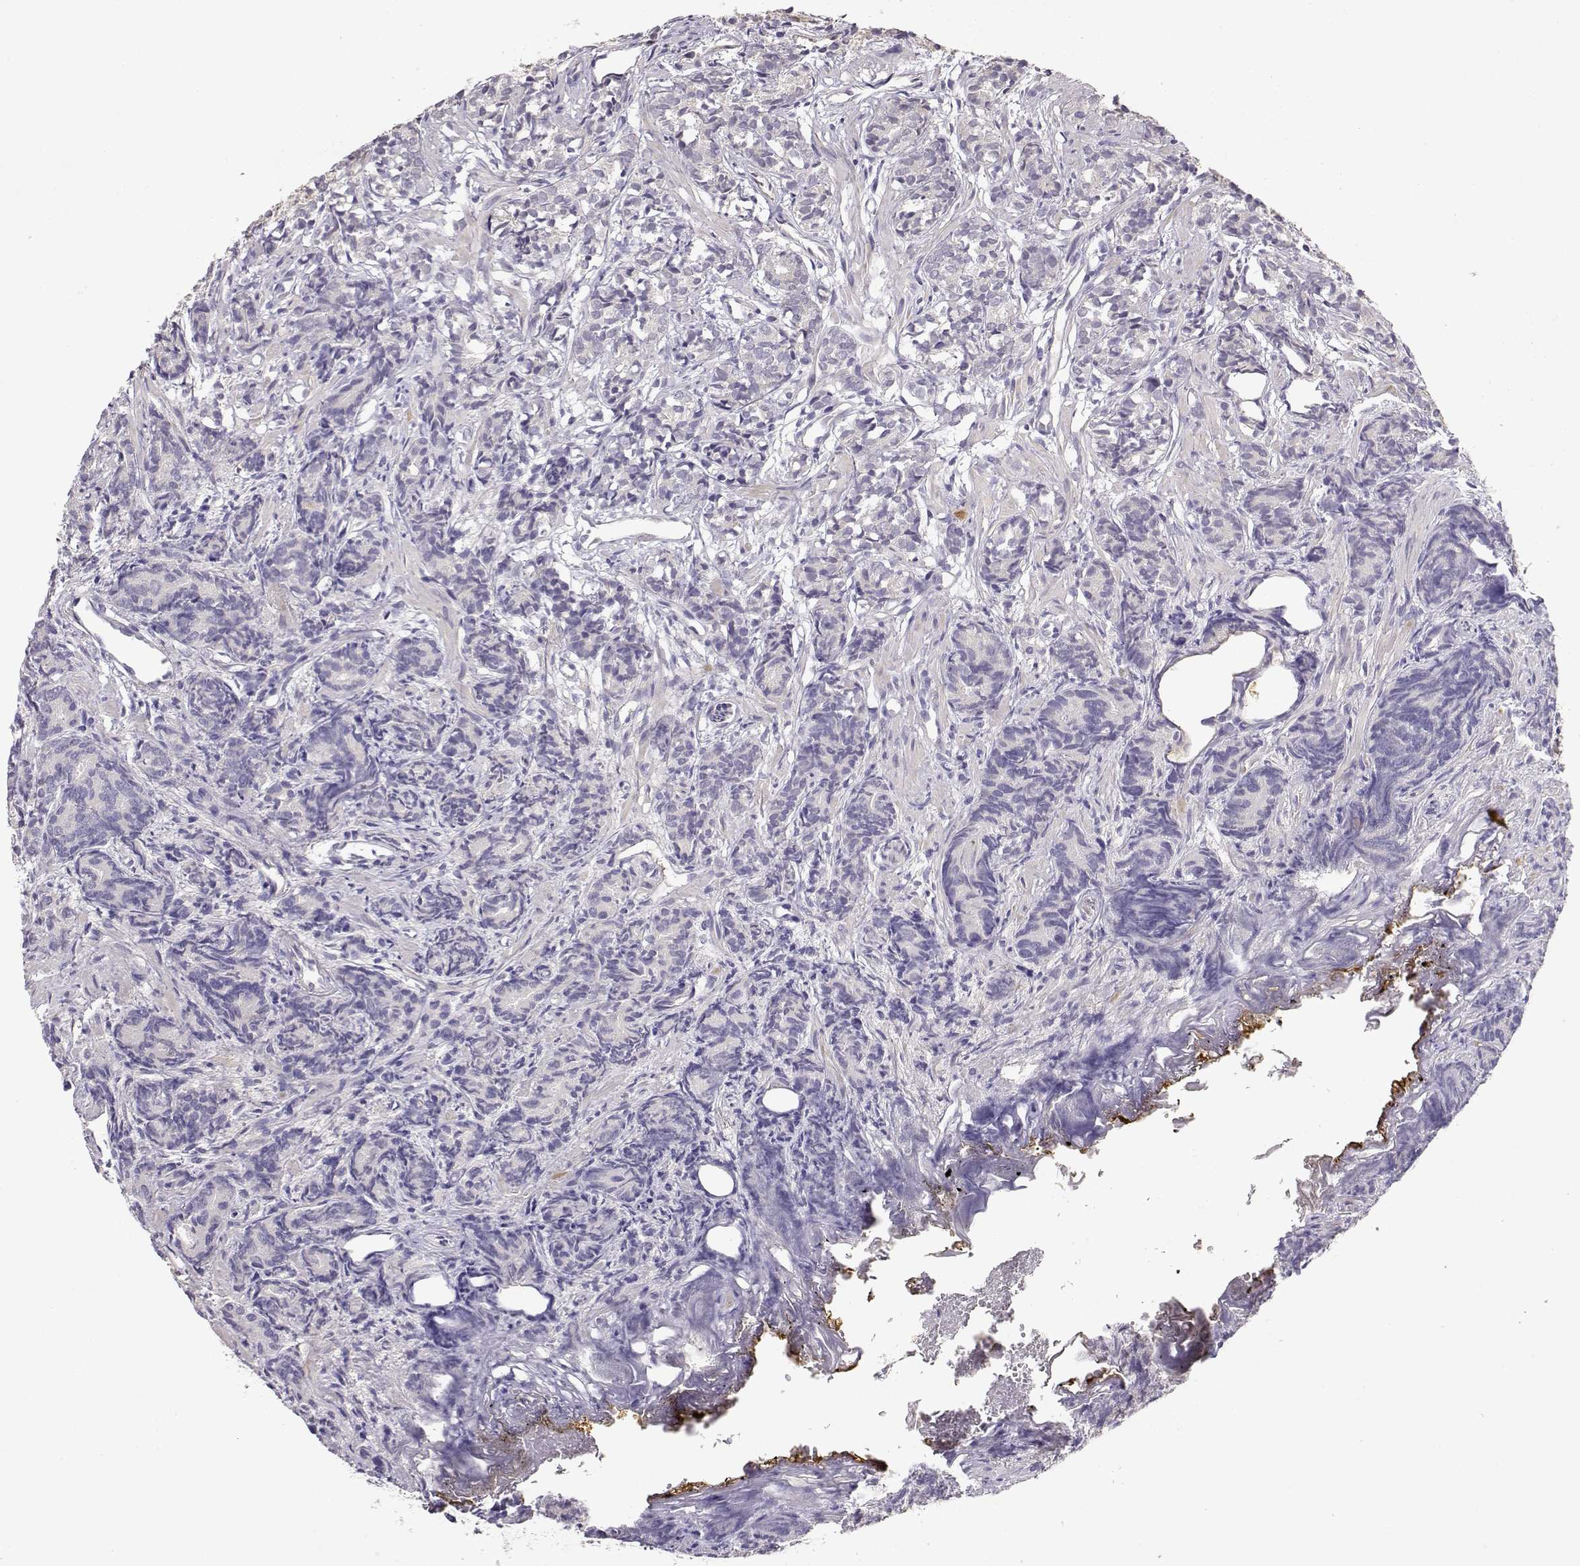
{"staining": {"intensity": "negative", "quantity": "none", "location": "none"}, "tissue": "prostate cancer", "cell_type": "Tumor cells", "image_type": "cancer", "snomed": [{"axis": "morphology", "description": "Adenocarcinoma, High grade"}, {"axis": "topography", "description": "Prostate"}], "caption": "Adenocarcinoma (high-grade) (prostate) was stained to show a protein in brown. There is no significant positivity in tumor cells.", "gene": "TACR1", "patient": {"sex": "male", "age": 84}}